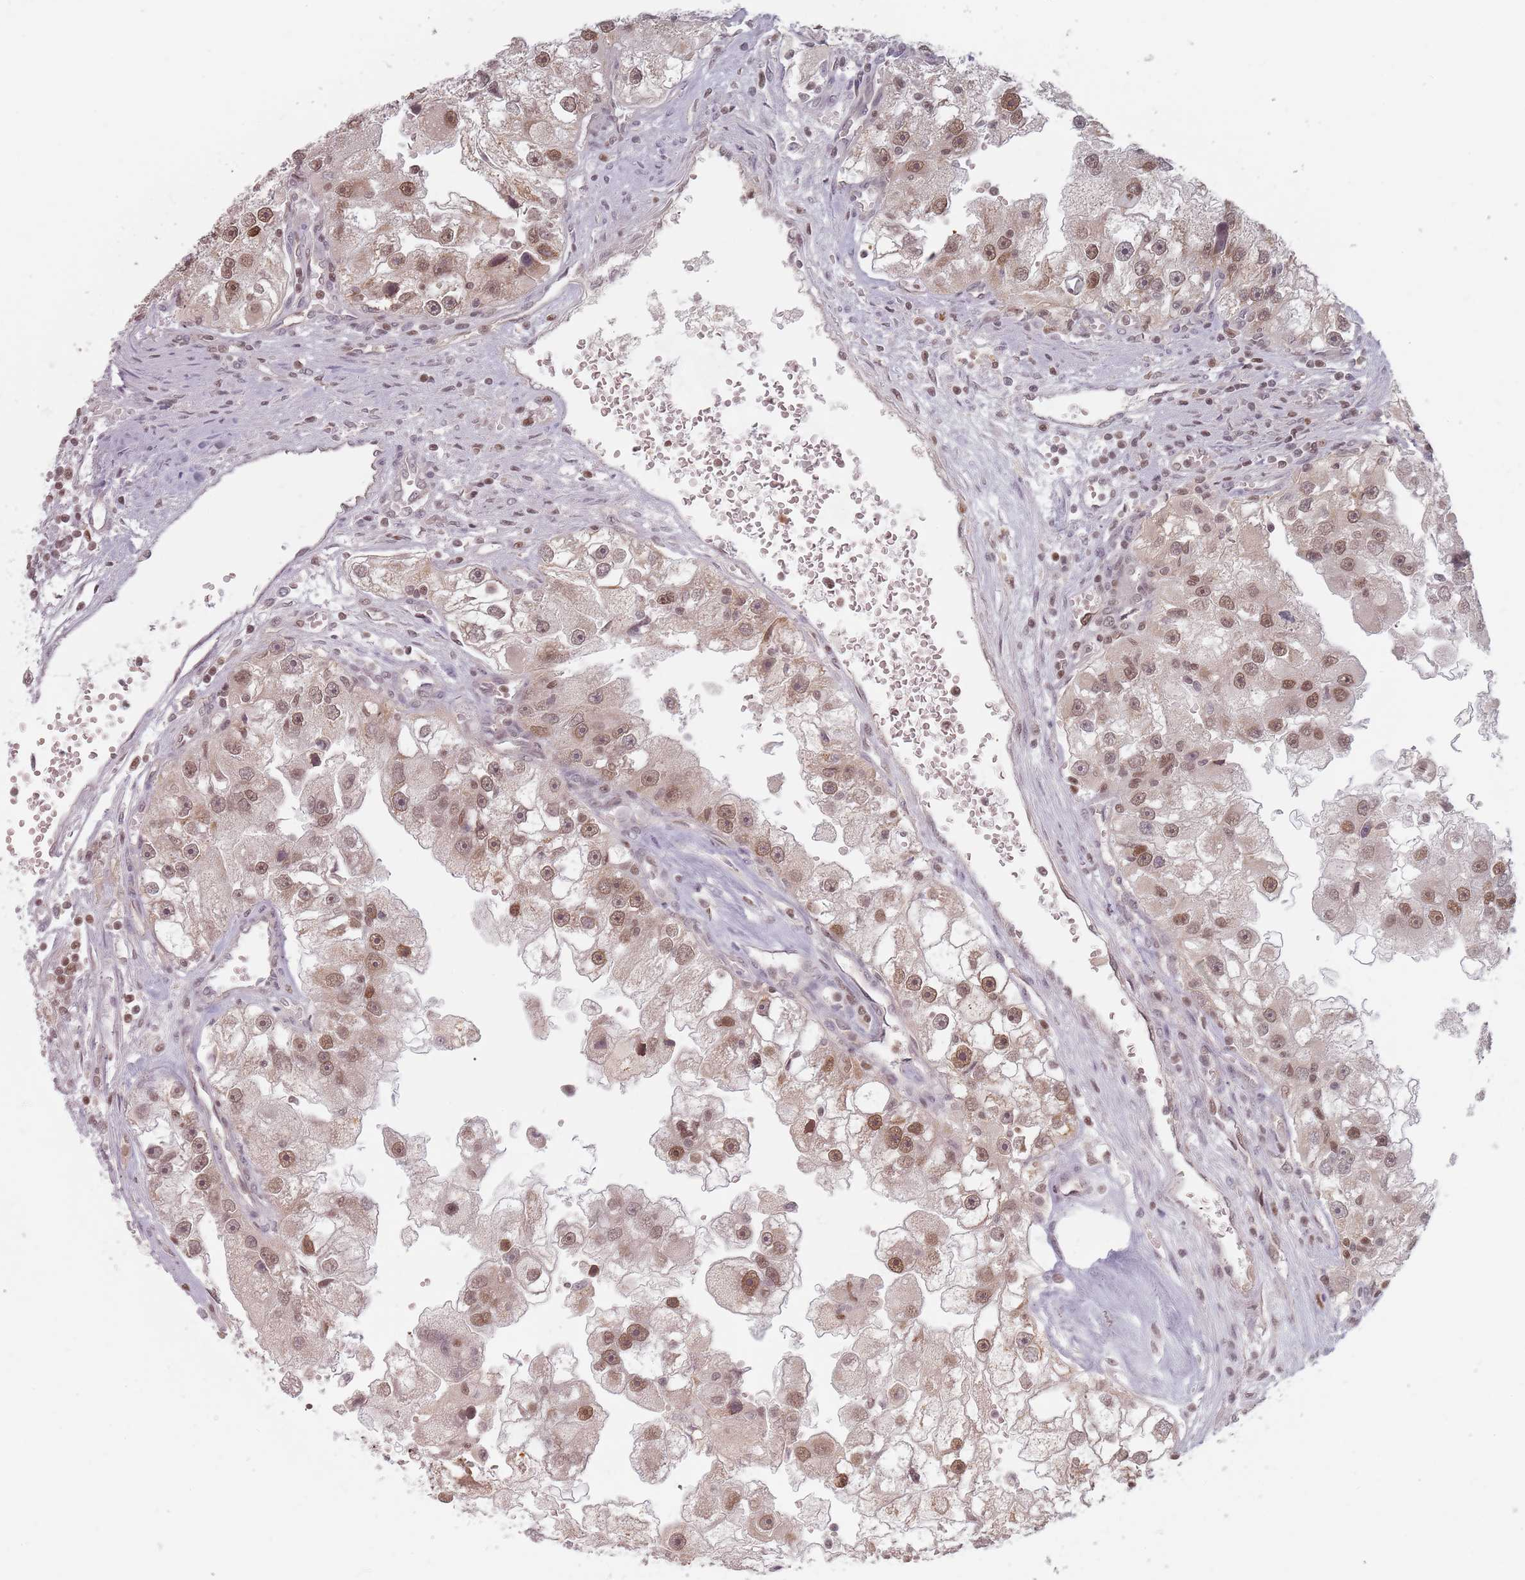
{"staining": {"intensity": "moderate", "quantity": ">75%", "location": "nuclear"}, "tissue": "renal cancer", "cell_type": "Tumor cells", "image_type": "cancer", "snomed": [{"axis": "morphology", "description": "Adenocarcinoma, NOS"}, {"axis": "topography", "description": "Kidney"}], "caption": "Moderate nuclear staining for a protein is appreciated in about >75% of tumor cells of renal cancer (adenocarcinoma) using immunohistochemistry (IHC).", "gene": "NUP50", "patient": {"sex": "male", "age": 63}}